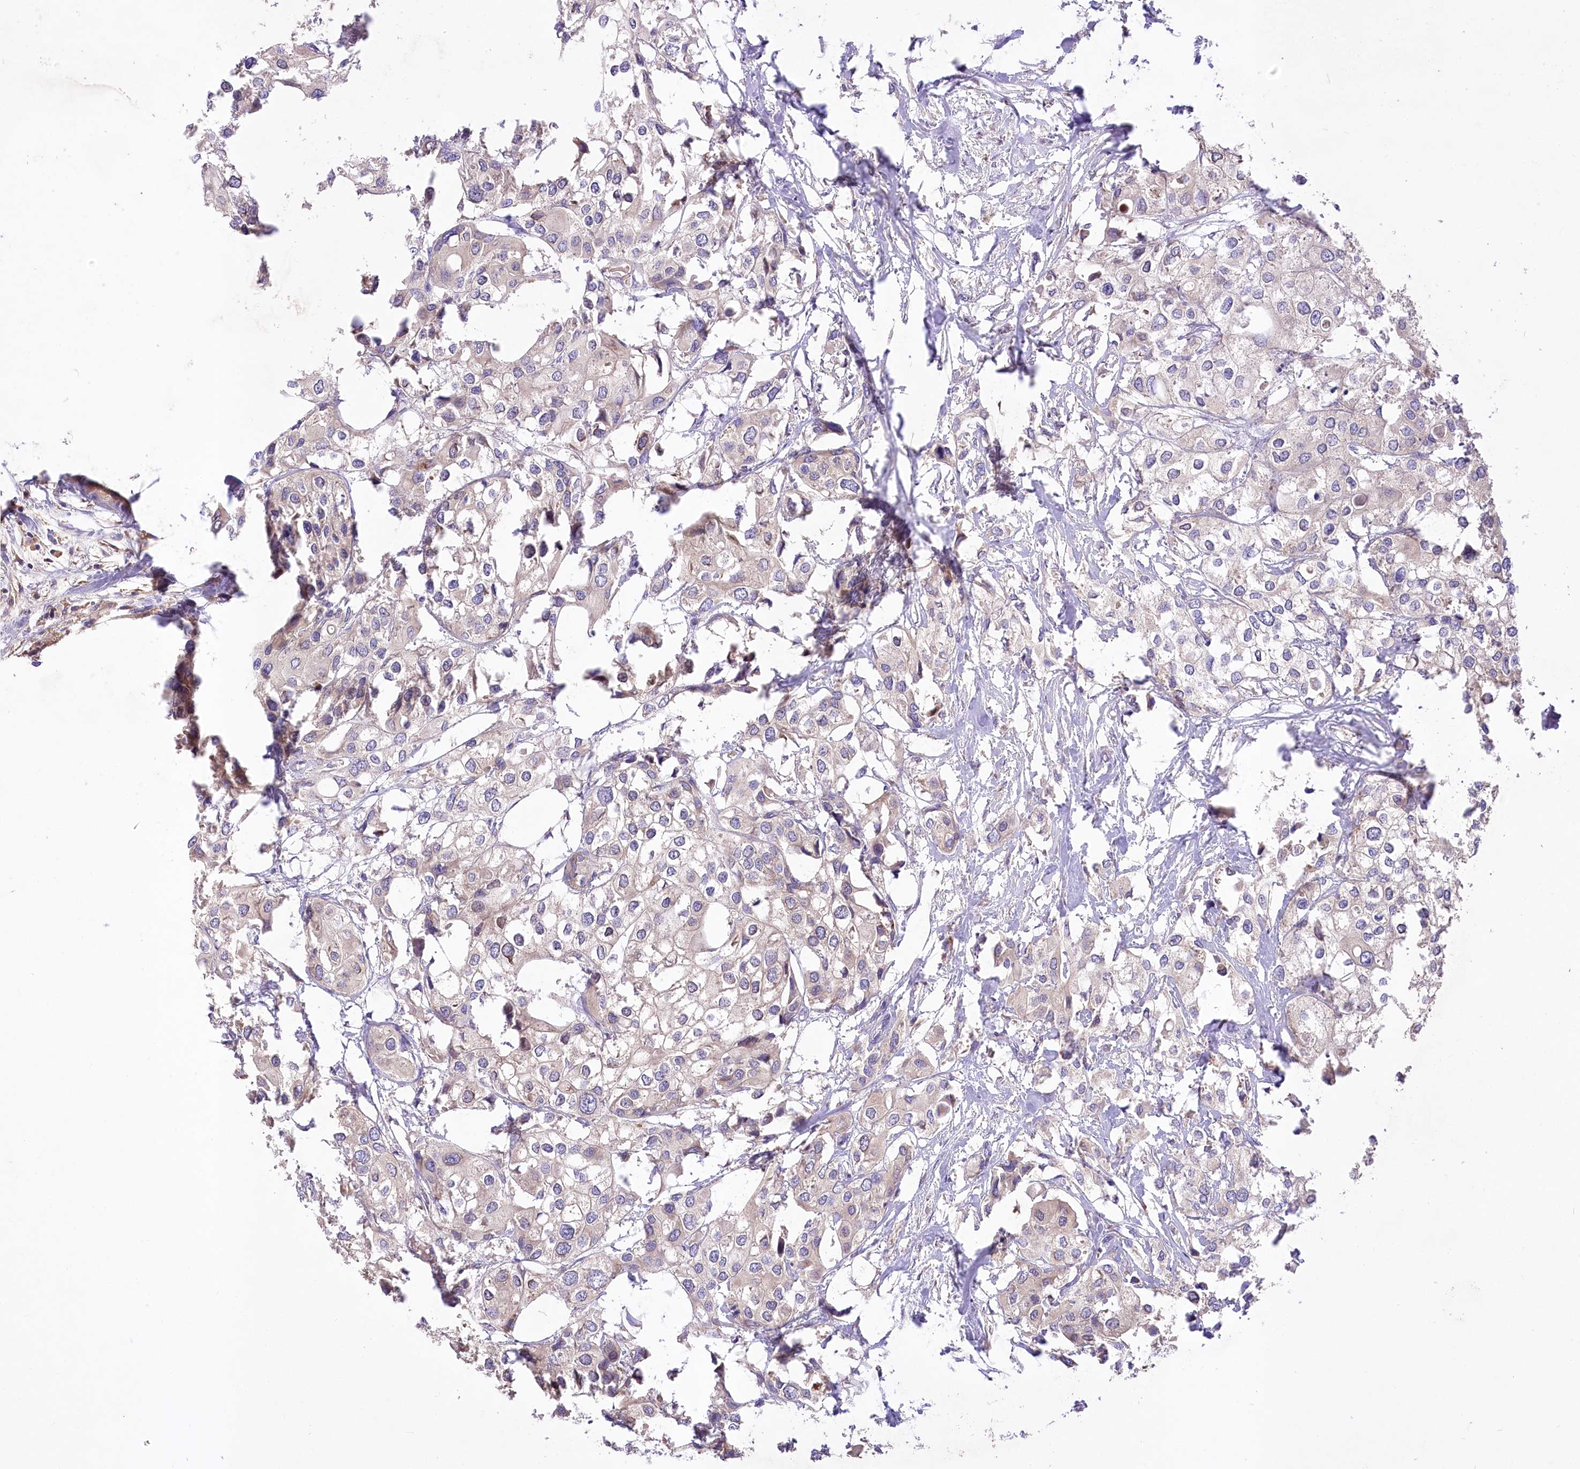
{"staining": {"intensity": "negative", "quantity": "none", "location": "none"}, "tissue": "urothelial cancer", "cell_type": "Tumor cells", "image_type": "cancer", "snomed": [{"axis": "morphology", "description": "Urothelial carcinoma, High grade"}, {"axis": "topography", "description": "Urinary bladder"}], "caption": "Tumor cells show no significant protein staining in urothelial cancer.", "gene": "PBLD", "patient": {"sex": "male", "age": 64}}